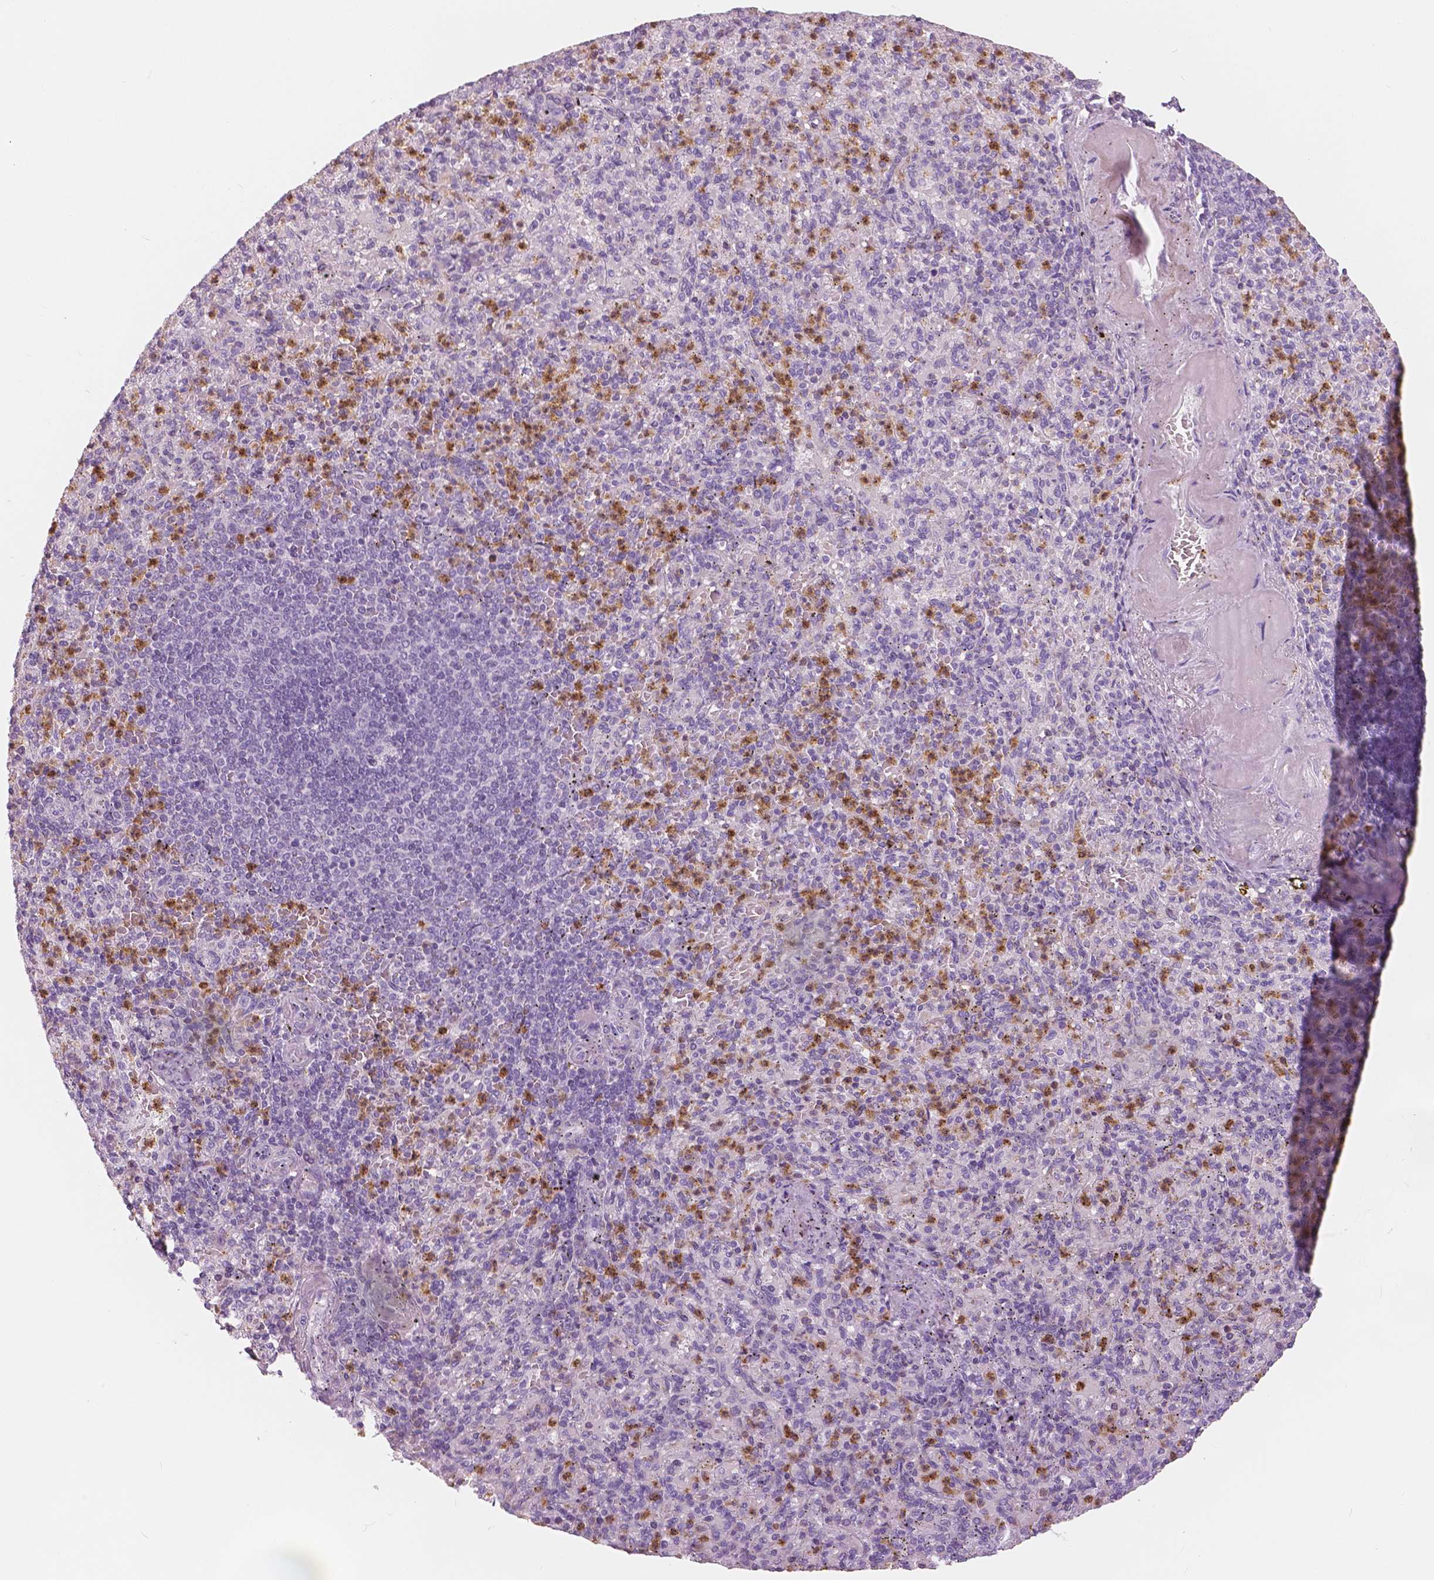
{"staining": {"intensity": "strong", "quantity": "<25%", "location": "cytoplasmic/membranous,nuclear"}, "tissue": "spleen", "cell_type": "Cells in red pulp", "image_type": "normal", "snomed": [{"axis": "morphology", "description": "Normal tissue, NOS"}, {"axis": "topography", "description": "Spleen"}], "caption": "Immunohistochemical staining of normal spleen exhibits <25% levels of strong cytoplasmic/membranous,nuclear protein staining in approximately <25% of cells in red pulp. (DAB = brown stain, brightfield microscopy at high magnification).", "gene": "CXCR2", "patient": {"sex": "female", "age": 74}}